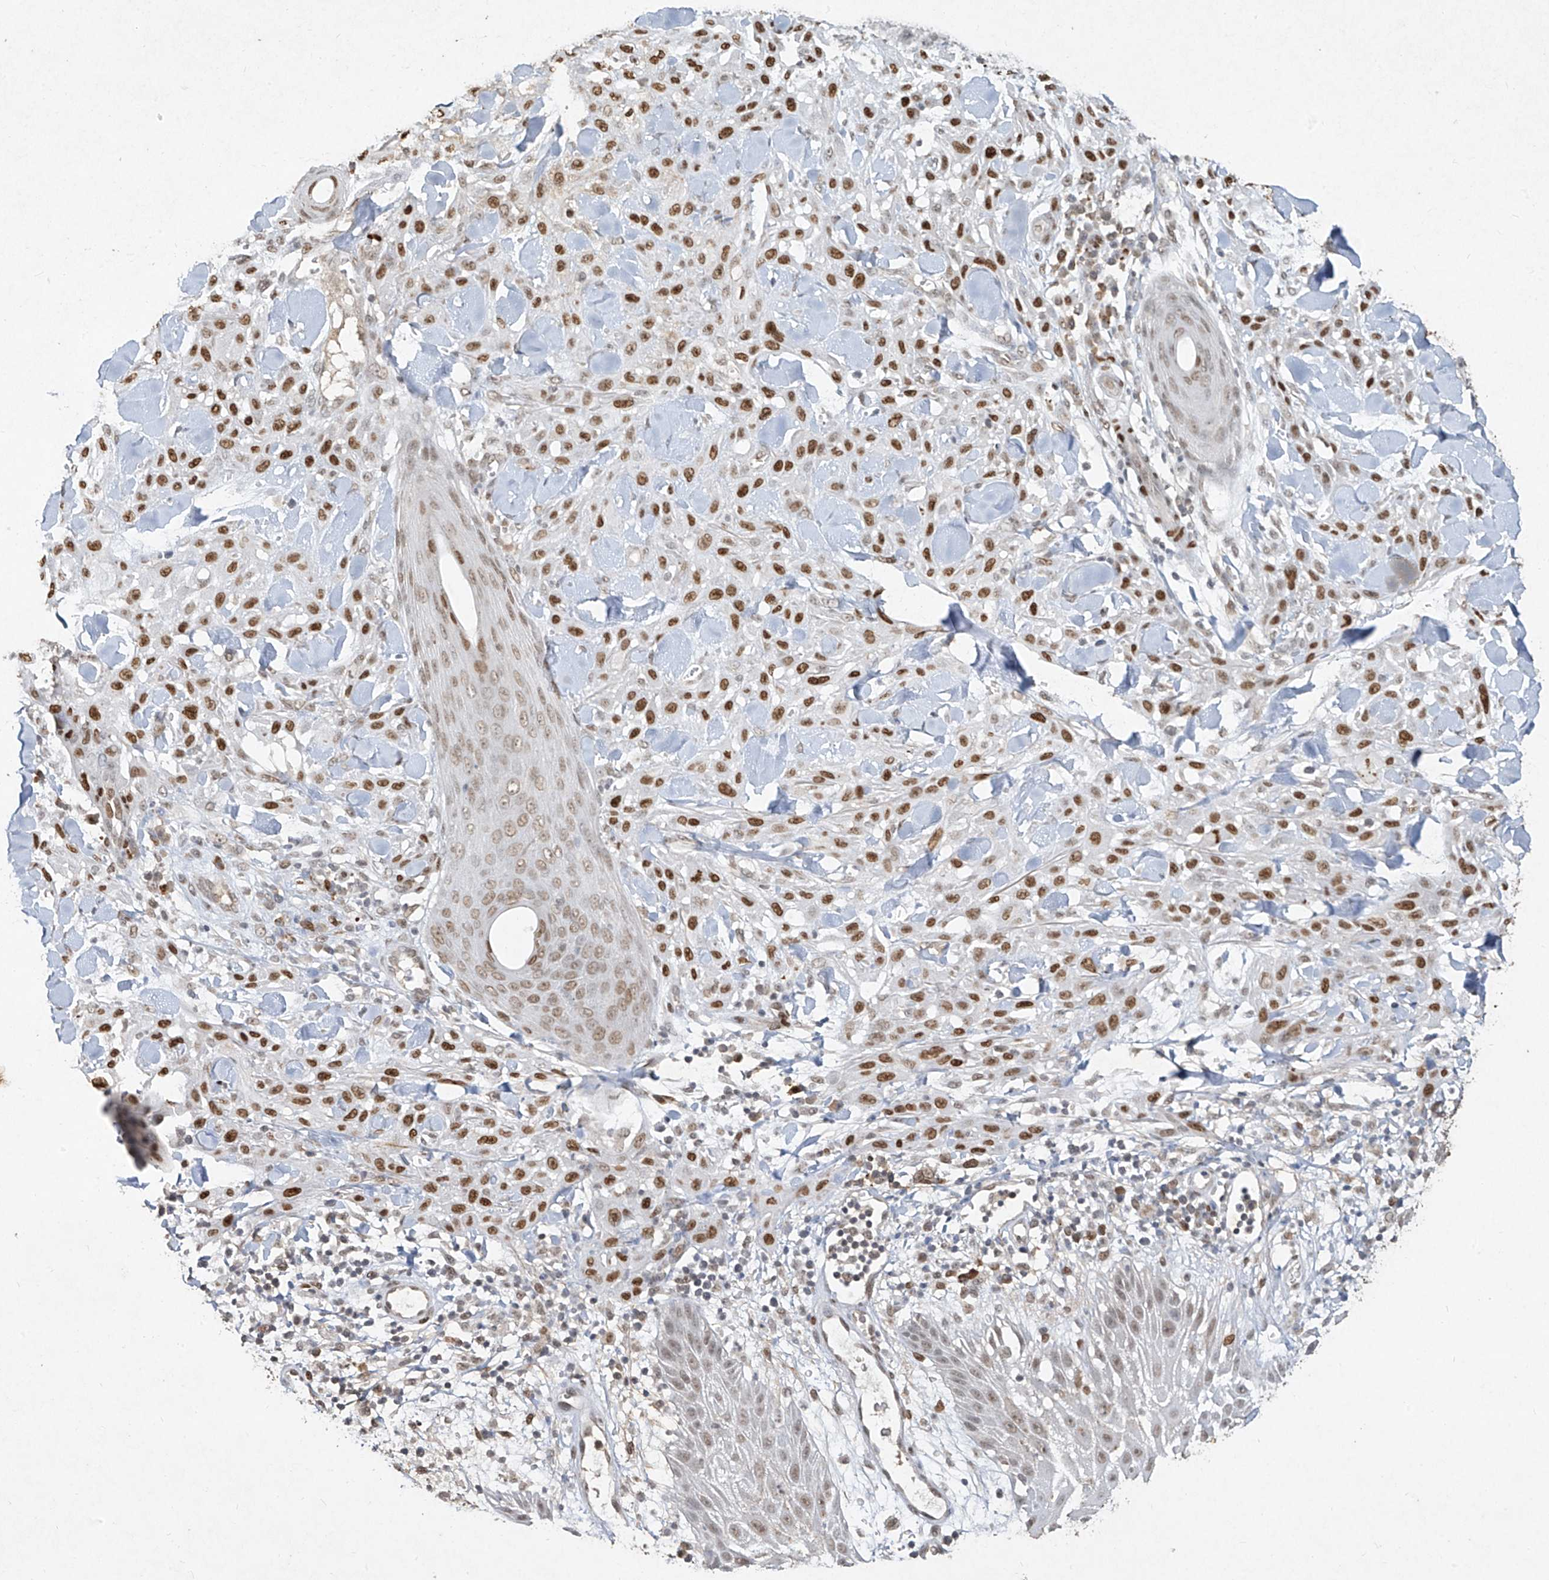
{"staining": {"intensity": "moderate", "quantity": ">75%", "location": "nuclear"}, "tissue": "skin cancer", "cell_type": "Tumor cells", "image_type": "cancer", "snomed": [{"axis": "morphology", "description": "Squamous cell carcinoma, NOS"}, {"axis": "topography", "description": "Skin"}], "caption": "An image of human skin cancer stained for a protein reveals moderate nuclear brown staining in tumor cells. The protein is shown in brown color, while the nuclei are stained blue.", "gene": "ATRIP", "patient": {"sex": "male", "age": 24}}